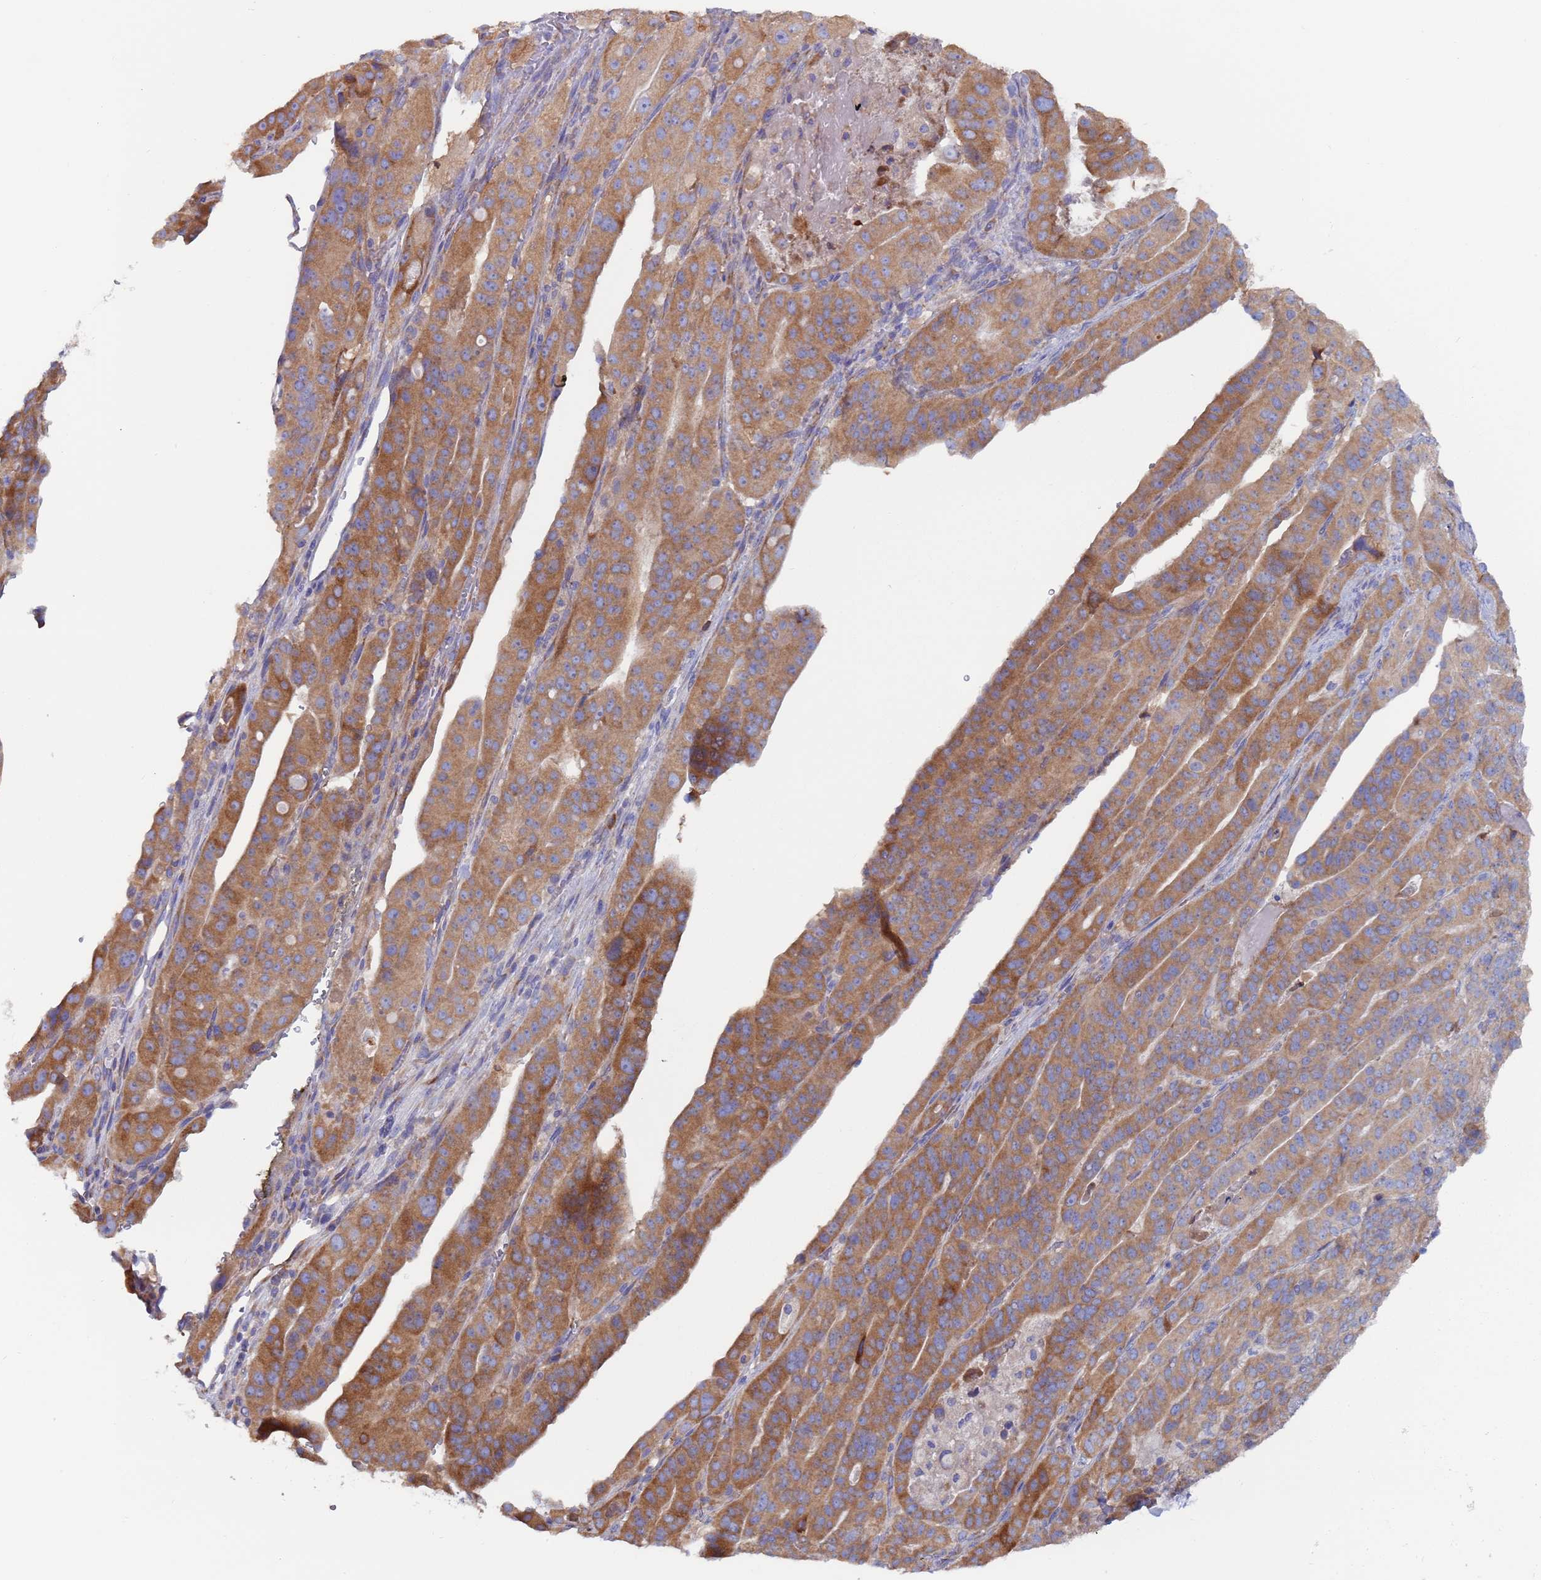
{"staining": {"intensity": "moderate", "quantity": ">75%", "location": "cytoplasmic/membranous"}, "tissue": "stomach cancer", "cell_type": "Tumor cells", "image_type": "cancer", "snomed": [{"axis": "morphology", "description": "Adenocarcinoma, NOS"}, {"axis": "topography", "description": "Stomach"}], "caption": "Stomach cancer stained with DAB (3,3'-diaminobenzidine) immunohistochemistry (IHC) demonstrates medium levels of moderate cytoplasmic/membranous expression in about >75% of tumor cells.", "gene": "ZNF844", "patient": {"sex": "male", "age": 48}}